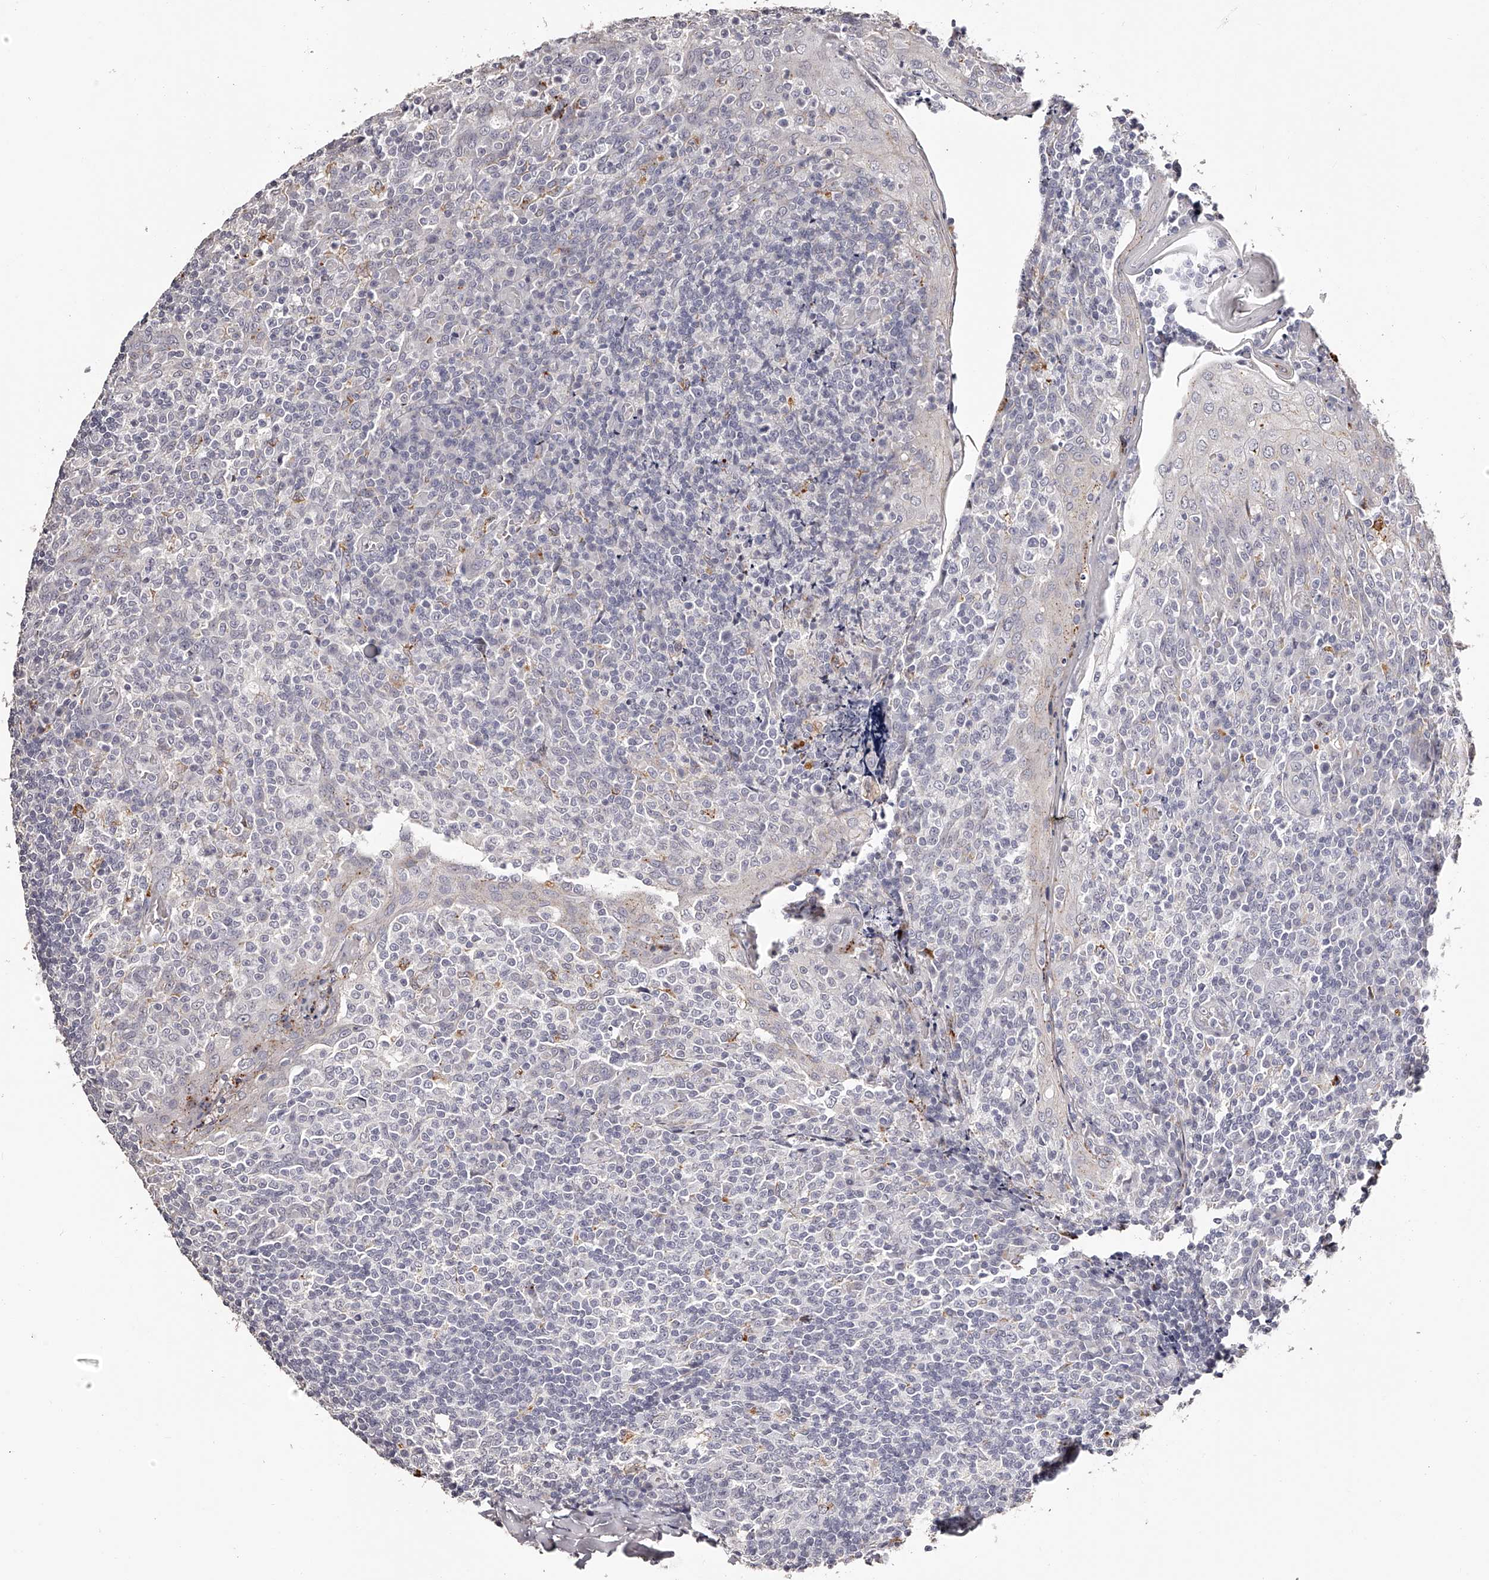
{"staining": {"intensity": "negative", "quantity": "none", "location": "none"}, "tissue": "tonsil", "cell_type": "Germinal center cells", "image_type": "normal", "snomed": [{"axis": "morphology", "description": "Normal tissue, NOS"}, {"axis": "topography", "description": "Tonsil"}], "caption": "Immunohistochemistry photomicrograph of normal human tonsil stained for a protein (brown), which reveals no staining in germinal center cells.", "gene": "SLC35D3", "patient": {"sex": "female", "age": 19}}